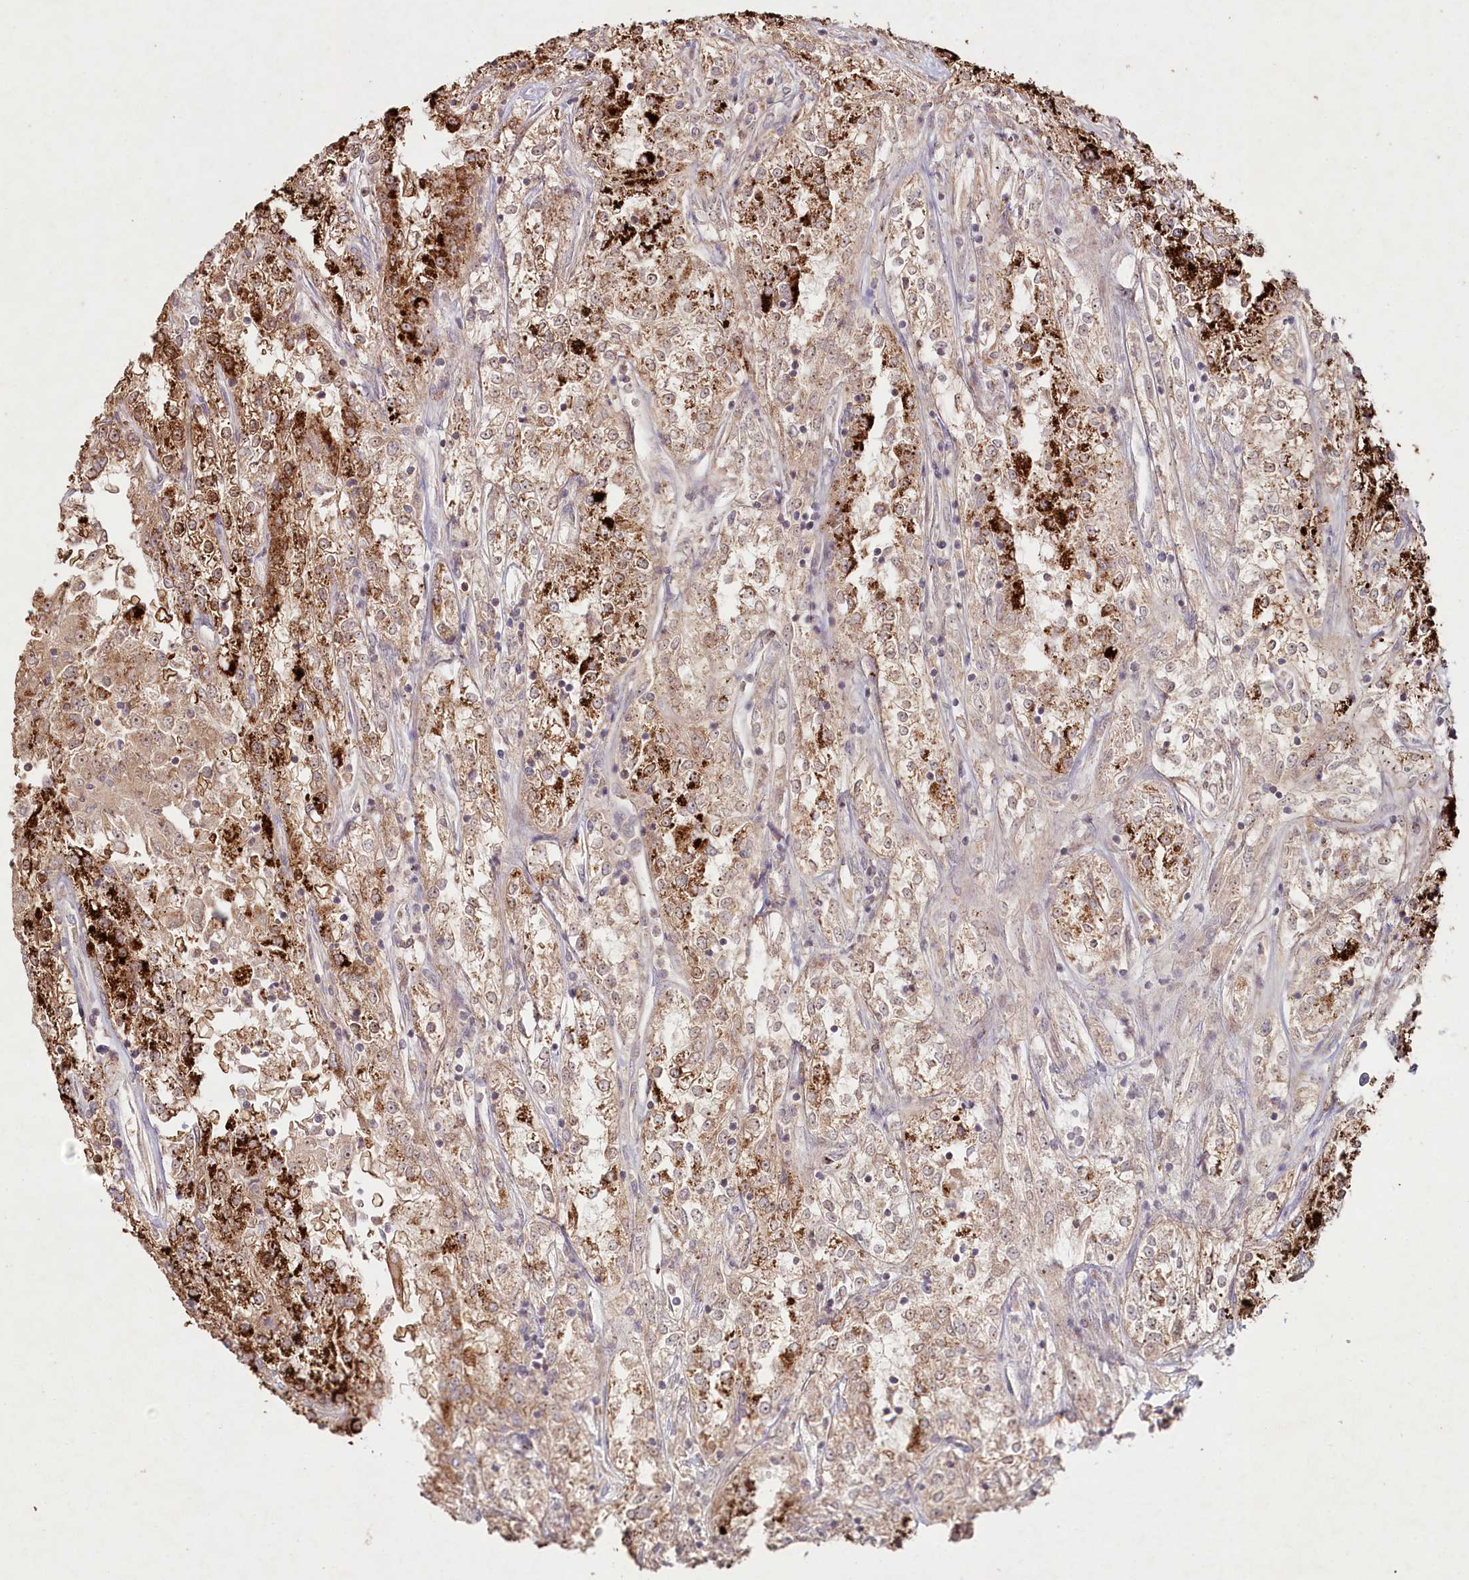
{"staining": {"intensity": "strong", "quantity": ">75%", "location": "cytoplasmic/membranous"}, "tissue": "renal cancer", "cell_type": "Tumor cells", "image_type": "cancer", "snomed": [{"axis": "morphology", "description": "Adenocarcinoma, NOS"}, {"axis": "topography", "description": "Kidney"}], "caption": "DAB (3,3'-diaminobenzidine) immunohistochemical staining of renal cancer (adenocarcinoma) demonstrates strong cytoplasmic/membranous protein staining in about >75% of tumor cells.", "gene": "HAL", "patient": {"sex": "female", "age": 52}}